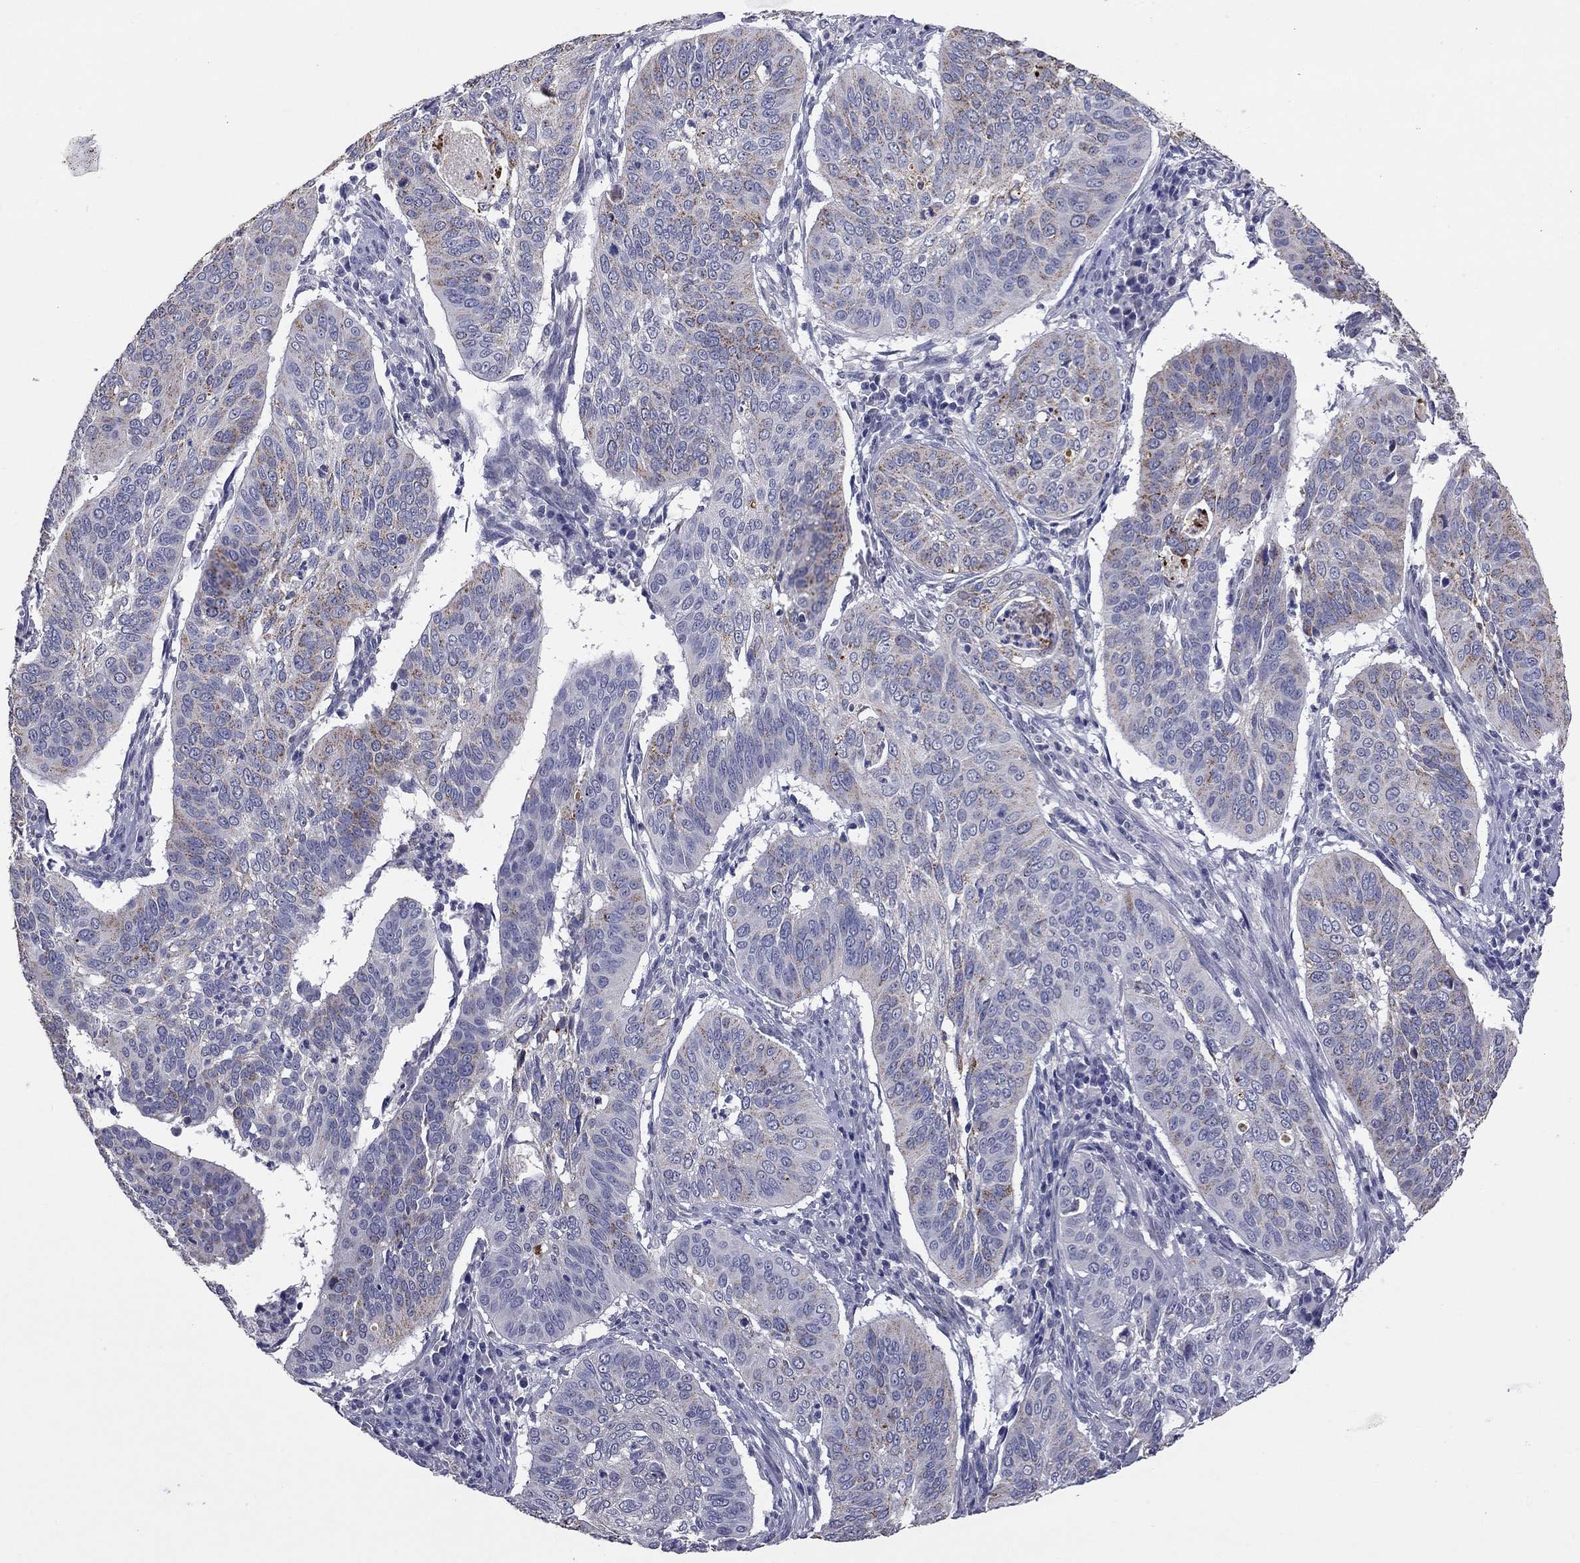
{"staining": {"intensity": "moderate", "quantity": "25%-75%", "location": "cytoplasmic/membranous"}, "tissue": "cervical cancer", "cell_type": "Tumor cells", "image_type": "cancer", "snomed": [{"axis": "morphology", "description": "Normal tissue, NOS"}, {"axis": "morphology", "description": "Squamous cell carcinoma, NOS"}, {"axis": "topography", "description": "Cervix"}], "caption": "Cervical cancer (squamous cell carcinoma) stained with immunohistochemistry reveals moderate cytoplasmic/membranous positivity in approximately 25%-75% of tumor cells. Immunohistochemistry stains the protein of interest in brown and the nuclei are stained blue.", "gene": "SHOC2", "patient": {"sex": "female", "age": 39}}